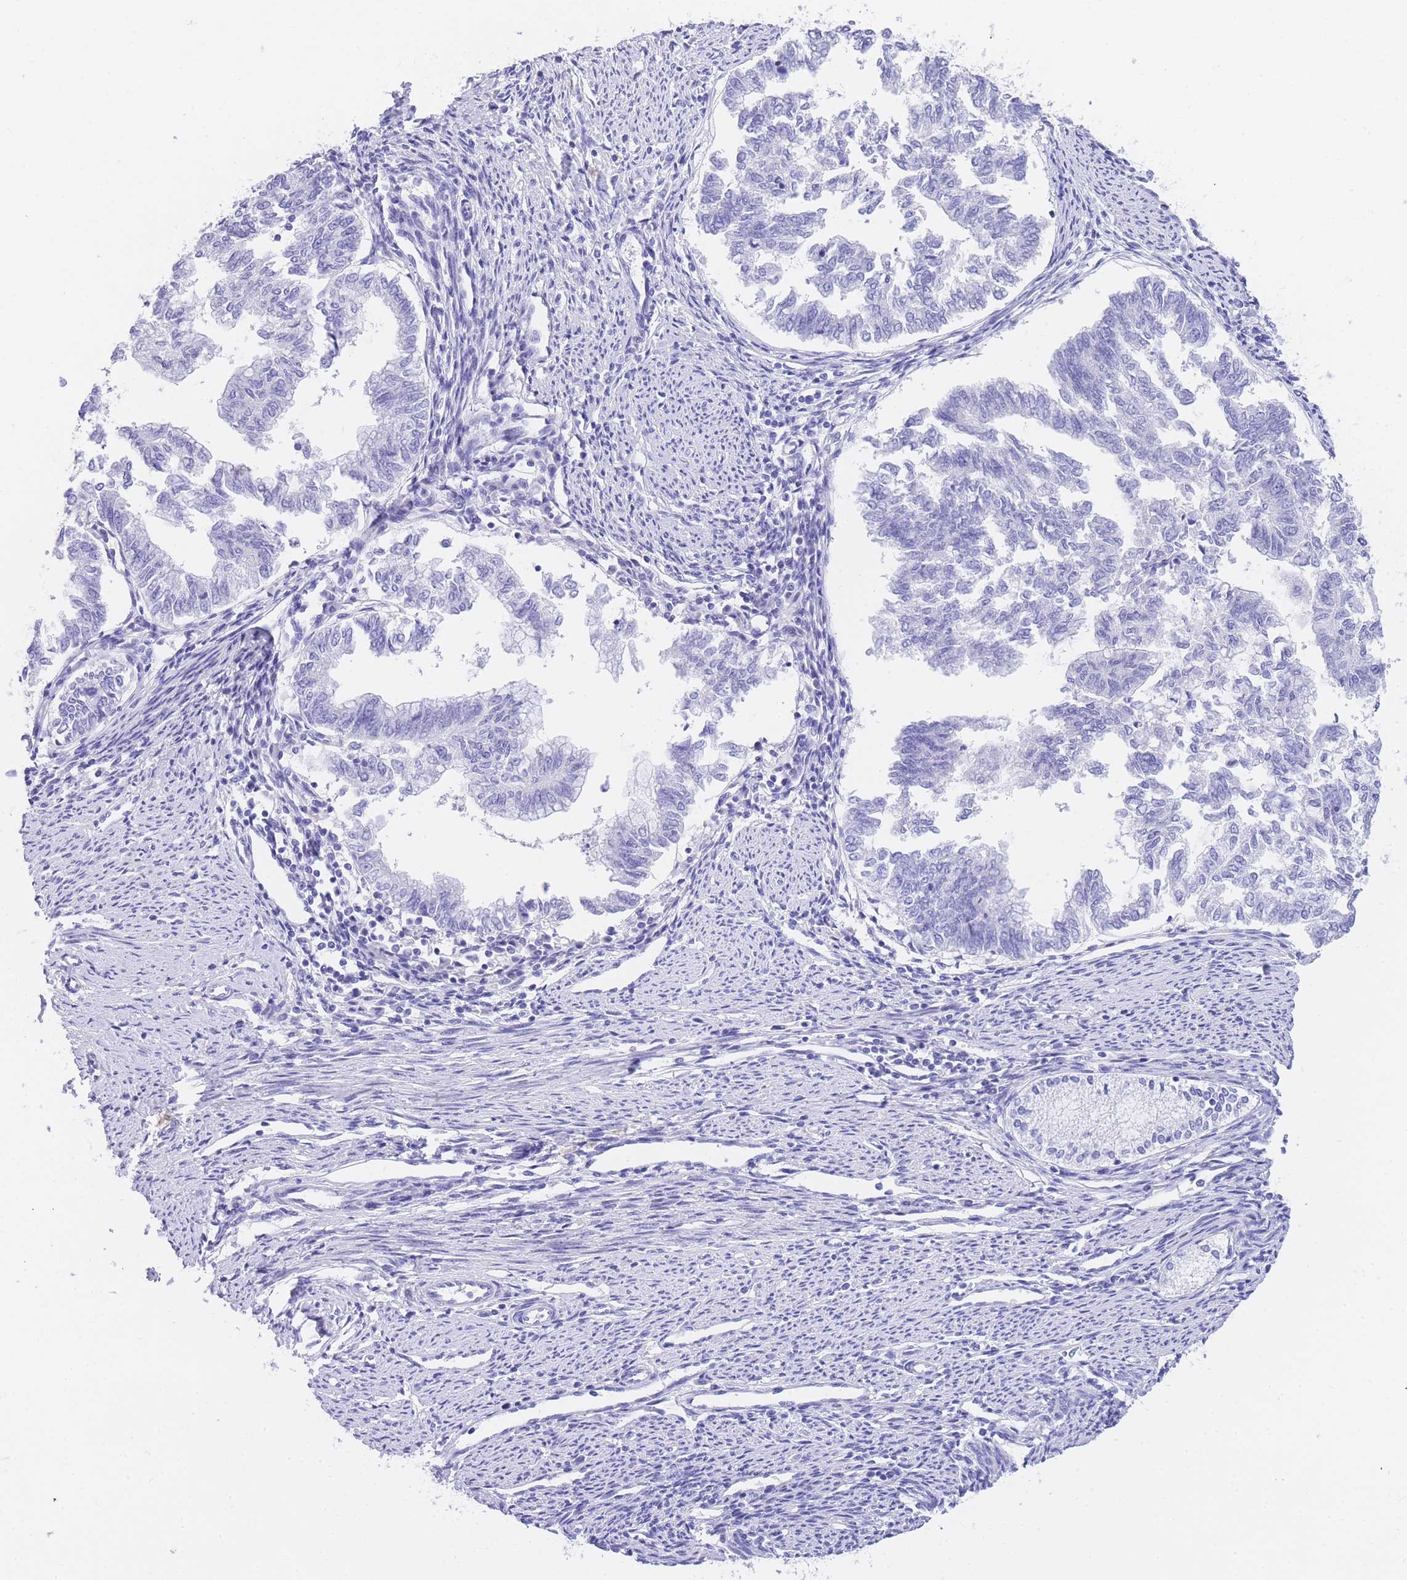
{"staining": {"intensity": "negative", "quantity": "none", "location": "none"}, "tissue": "endometrial cancer", "cell_type": "Tumor cells", "image_type": "cancer", "snomed": [{"axis": "morphology", "description": "Adenocarcinoma, NOS"}, {"axis": "topography", "description": "Endometrium"}], "caption": "The micrograph reveals no staining of tumor cells in endometrial cancer (adenocarcinoma).", "gene": "TIFAB", "patient": {"sex": "female", "age": 79}}